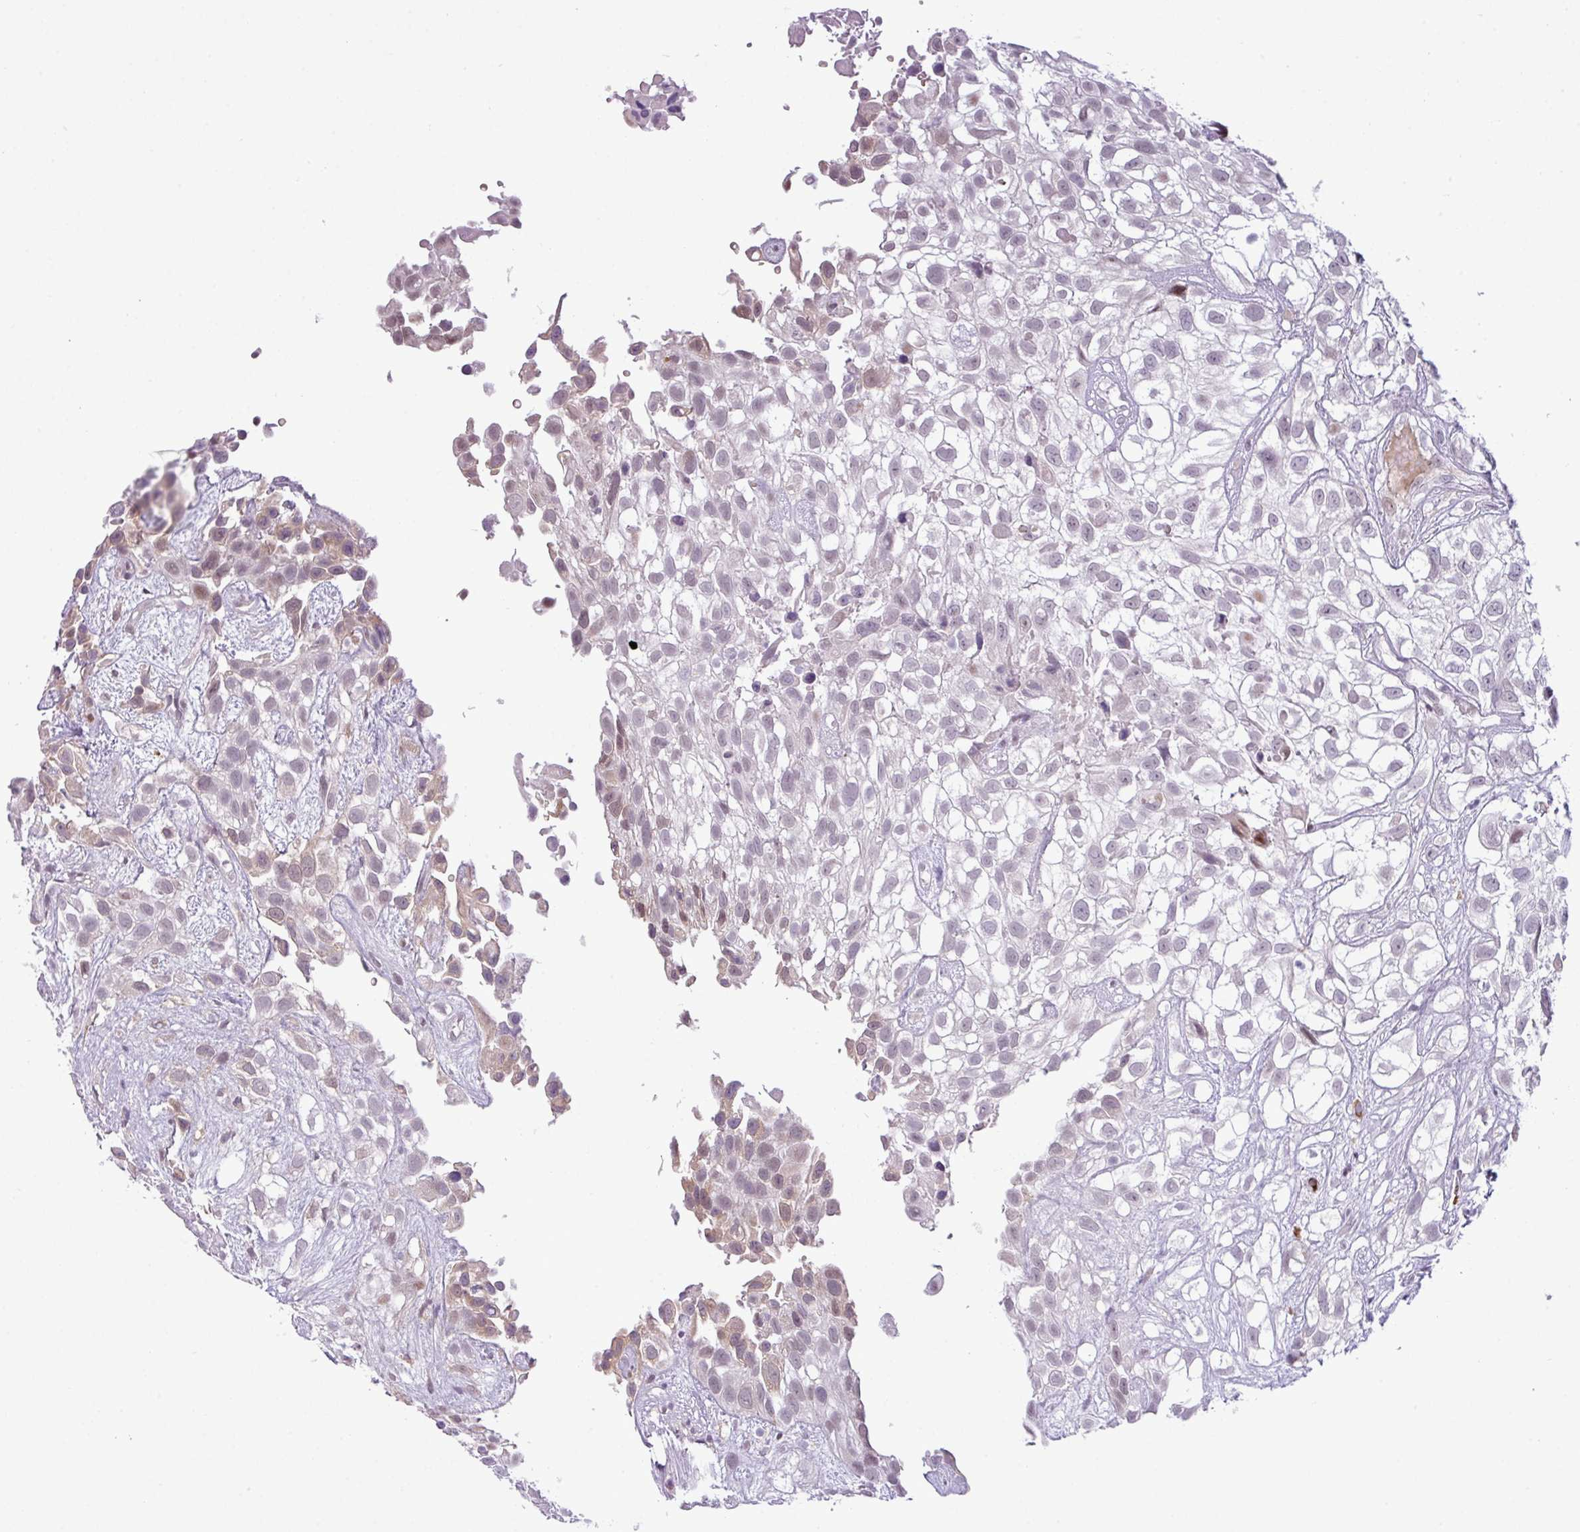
{"staining": {"intensity": "weak", "quantity": "<25%", "location": "cytoplasmic/membranous"}, "tissue": "urothelial cancer", "cell_type": "Tumor cells", "image_type": "cancer", "snomed": [{"axis": "morphology", "description": "Urothelial carcinoma, High grade"}, {"axis": "topography", "description": "Urinary bladder"}], "caption": "Urothelial cancer stained for a protein using immunohistochemistry (IHC) demonstrates no staining tumor cells.", "gene": "SLC66A2", "patient": {"sex": "male", "age": 56}}